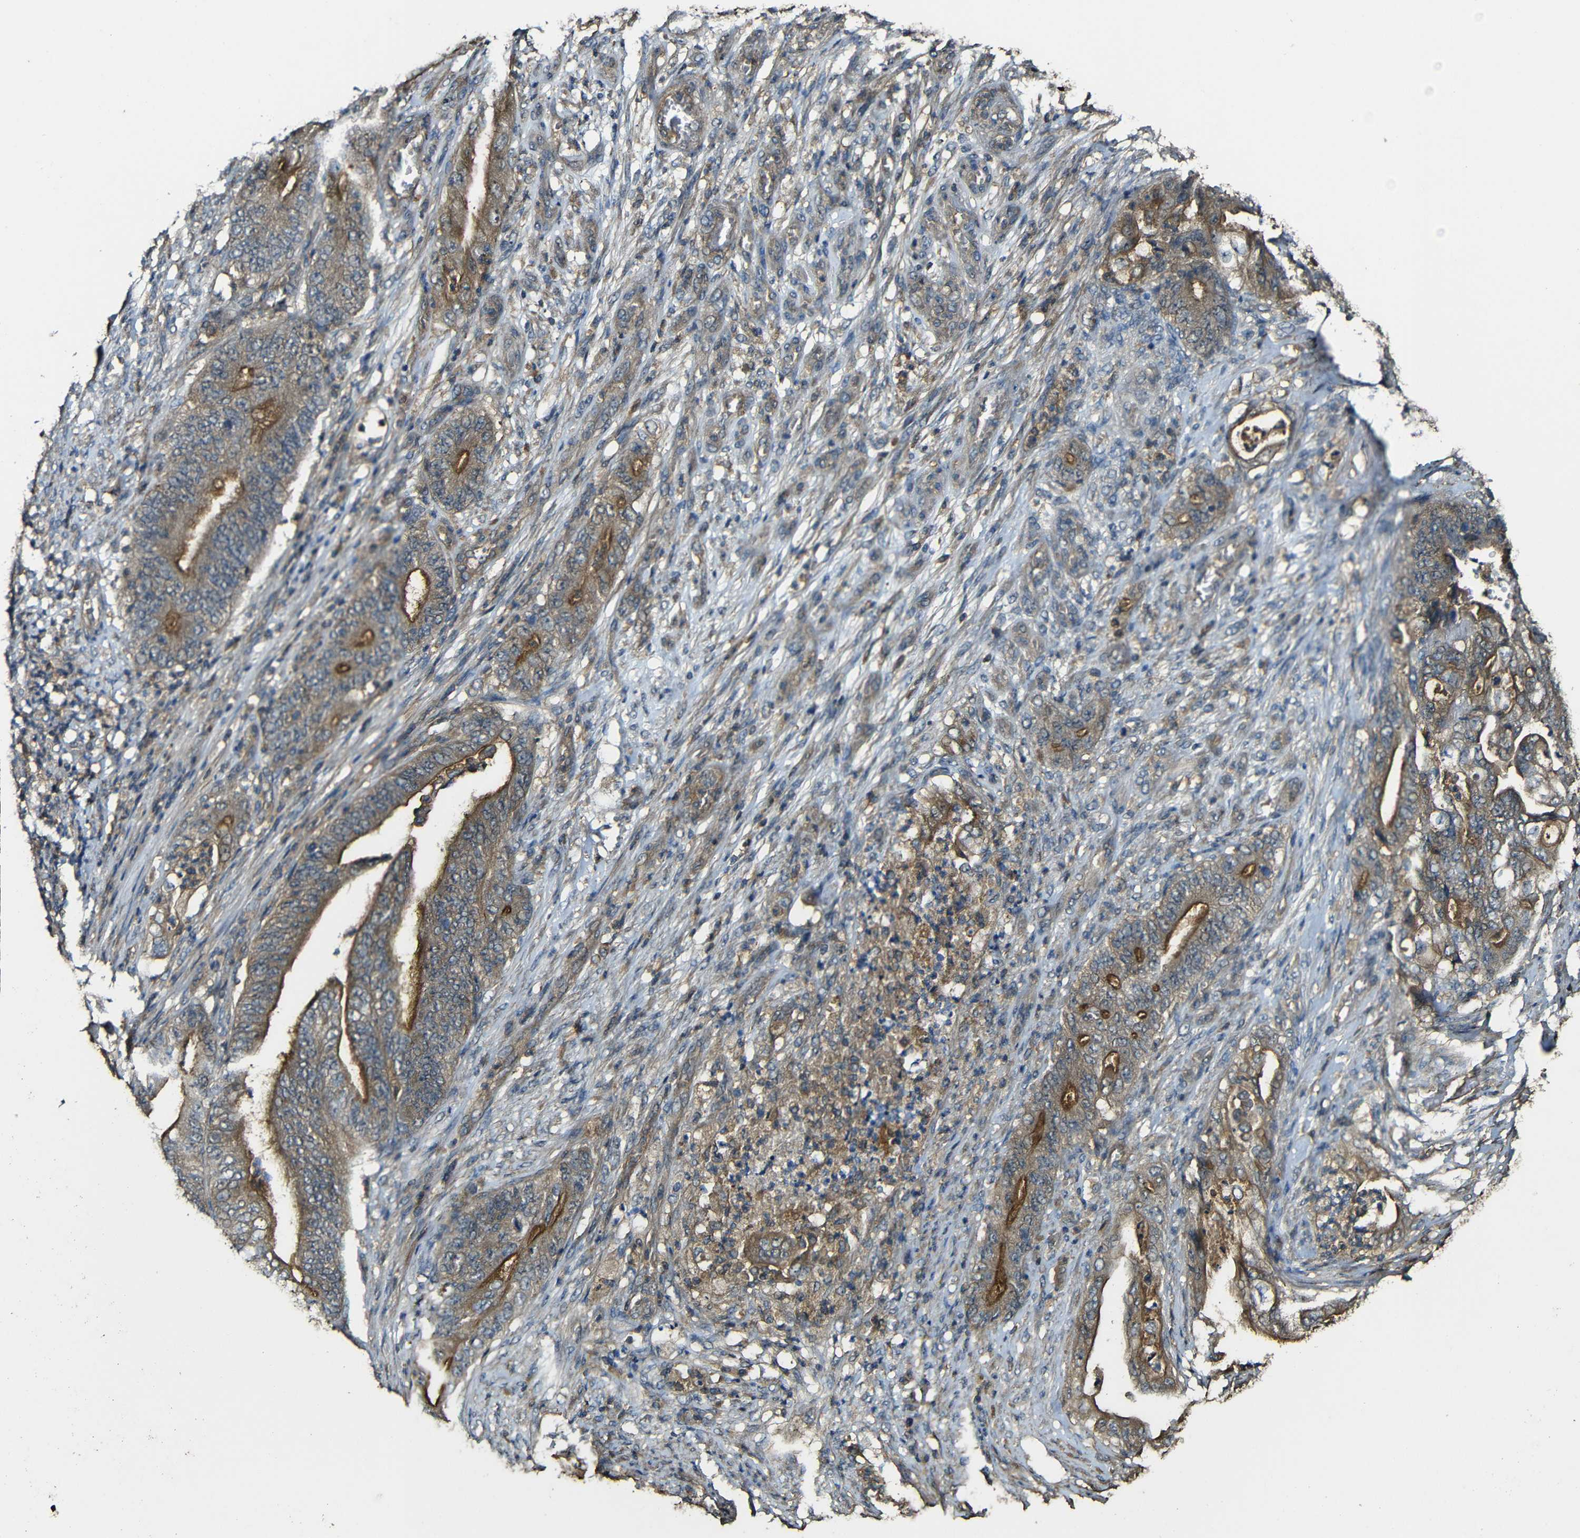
{"staining": {"intensity": "moderate", "quantity": ">75%", "location": "cytoplasmic/membranous"}, "tissue": "stomach cancer", "cell_type": "Tumor cells", "image_type": "cancer", "snomed": [{"axis": "morphology", "description": "Adenocarcinoma, NOS"}, {"axis": "topography", "description": "Stomach"}], "caption": "Protein staining of adenocarcinoma (stomach) tissue demonstrates moderate cytoplasmic/membranous staining in approximately >75% of tumor cells.", "gene": "CASP8", "patient": {"sex": "female", "age": 73}}